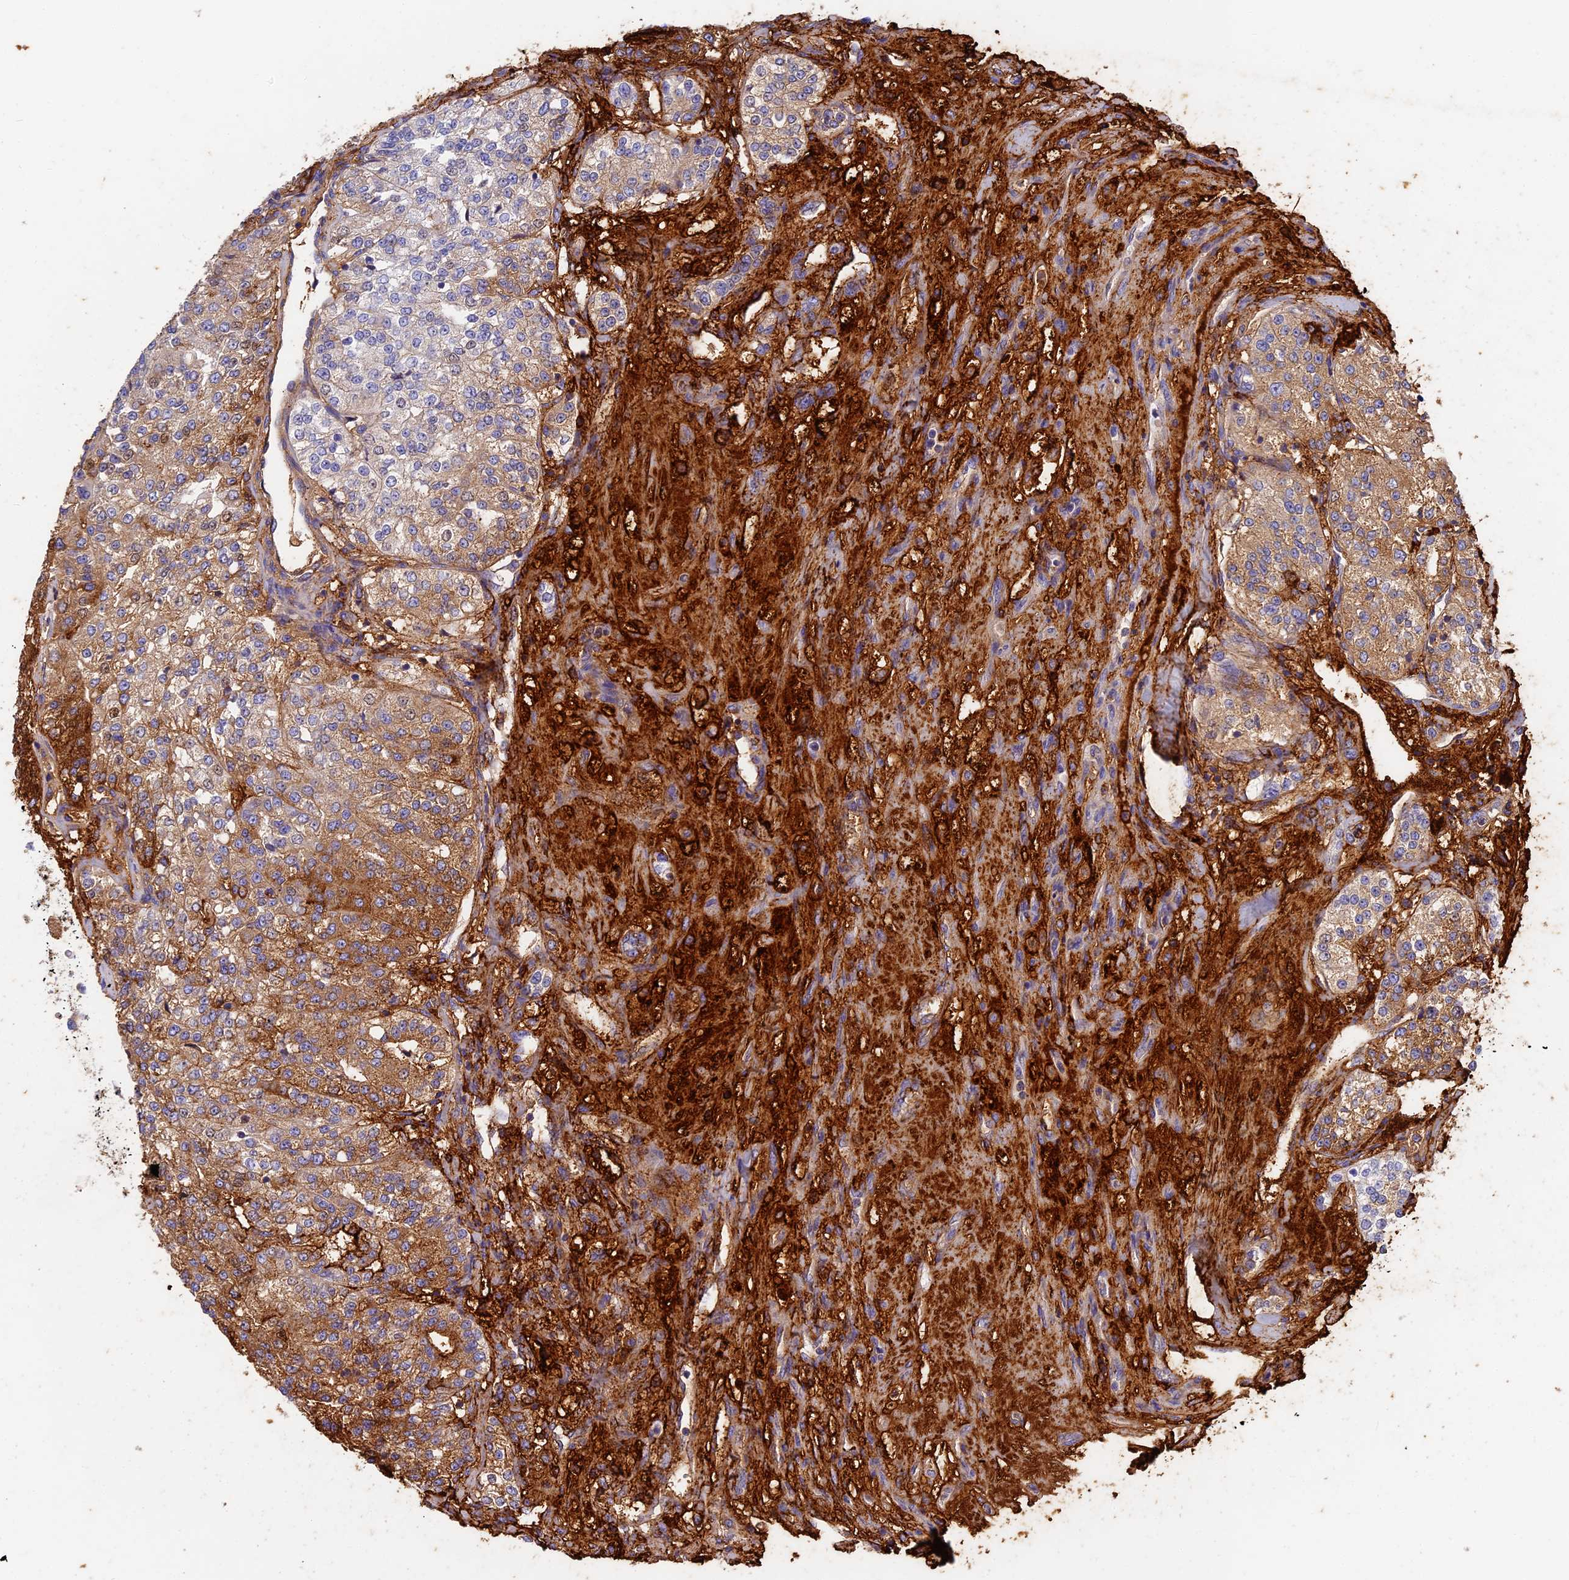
{"staining": {"intensity": "moderate", "quantity": "25%-75%", "location": "cytoplasmic/membranous"}, "tissue": "renal cancer", "cell_type": "Tumor cells", "image_type": "cancer", "snomed": [{"axis": "morphology", "description": "Adenocarcinoma, NOS"}, {"axis": "topography", "description": "Kidney"}], "caption": "Tumor cells show moderate cytoplasmic/membranous staining in about 25%-75% of cells in renal adenocarcinoma.", "gene": "ITIH1", "patient": {"sex": "female", "age": 63}}